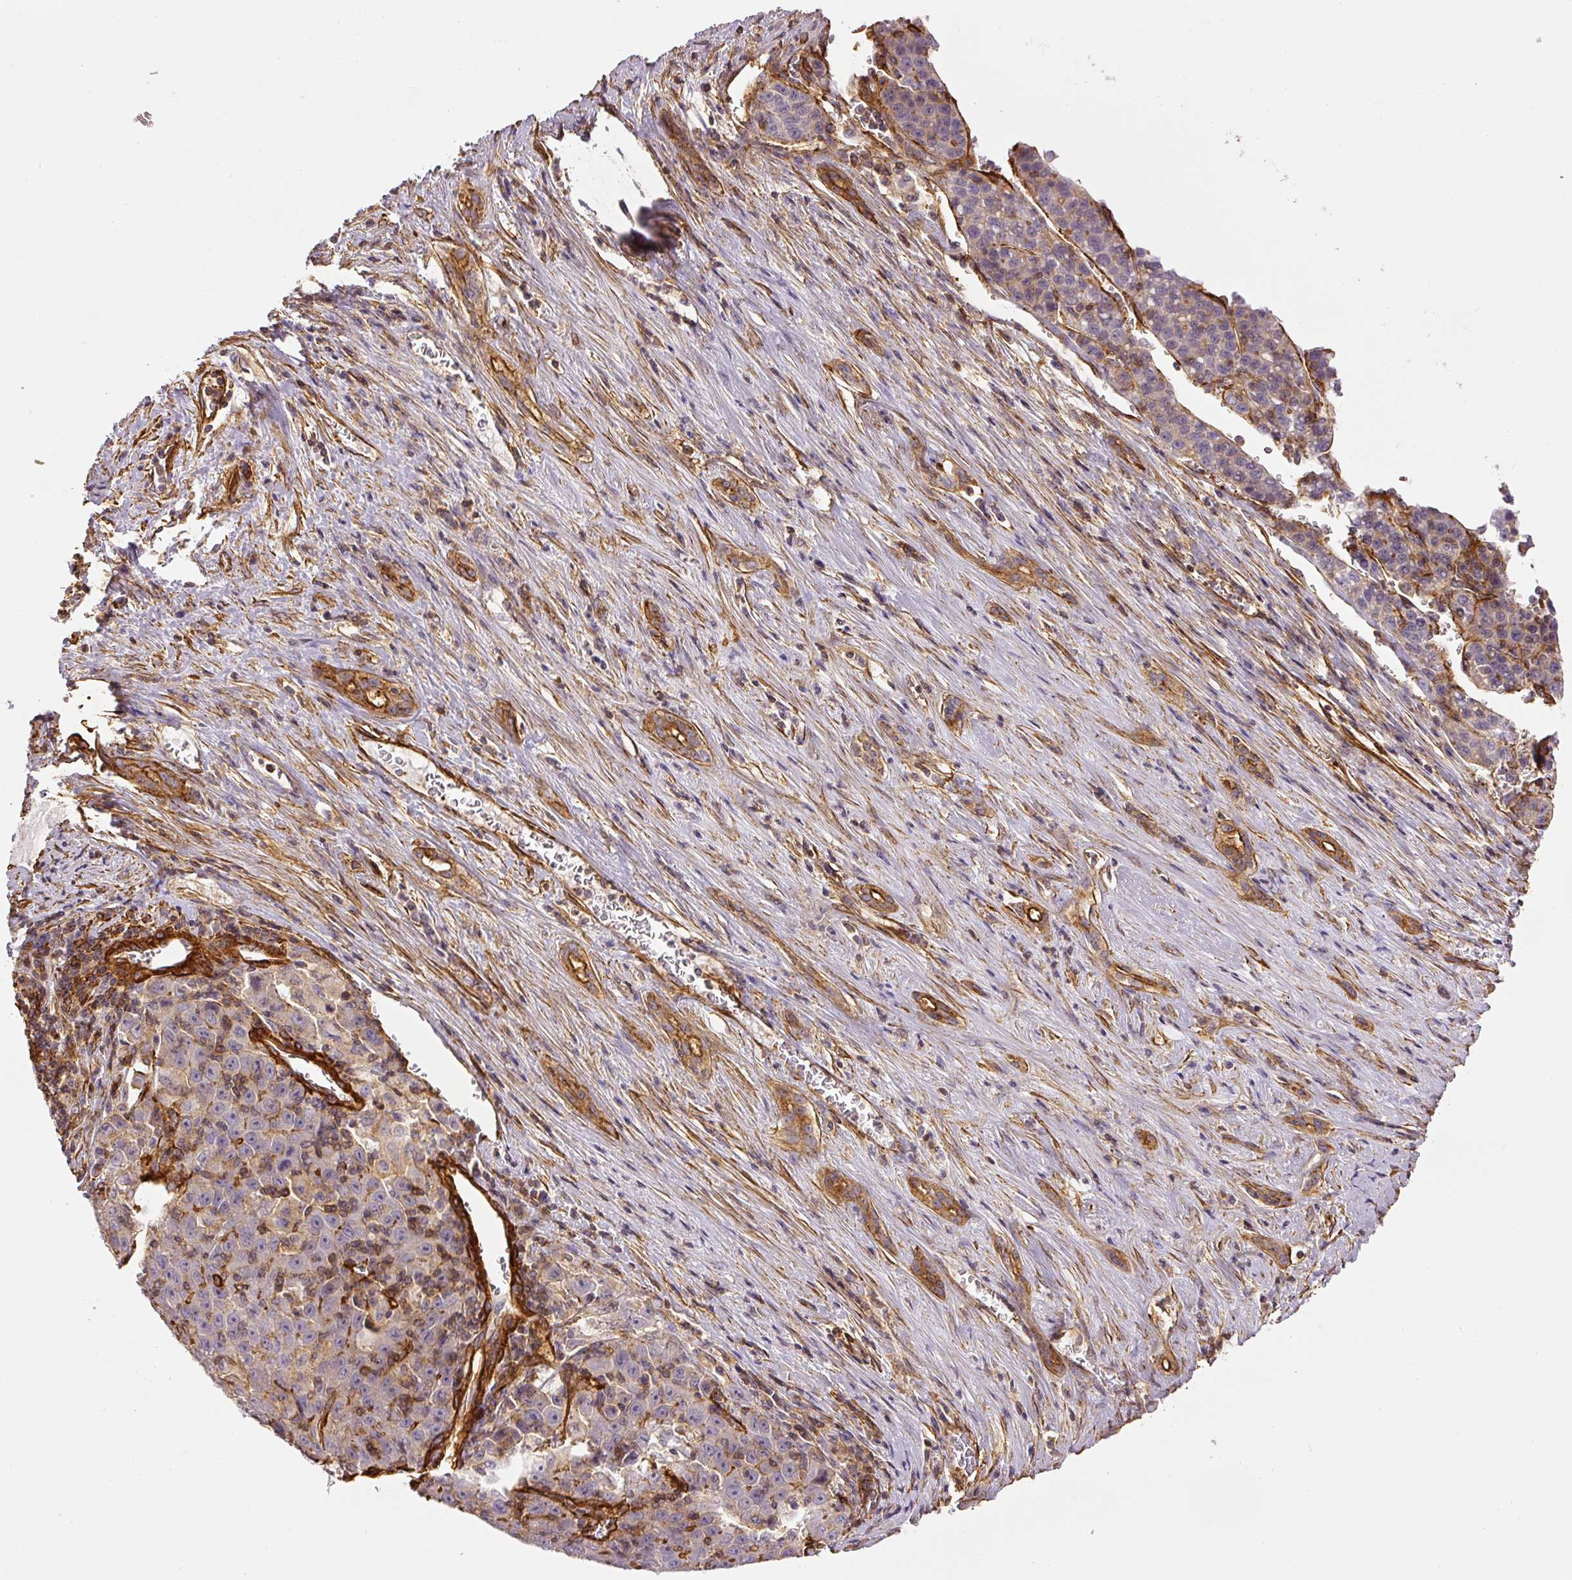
{"staining": {"intensity": "weak", "quantity": "25%-75%", "location": "cytoplasmic/membranous"}, "tissue": "liver cancer", "cell_type": "Tumor cells", "image_type": "cancer", "snomed": [{"axis": "morphology", "description": "Carcinoma, Hepatocellular, NOS"}, {"axis": "topography", "description": "Liver"}], "caption": "Immunohistochemical staining of human hepatocellular carcinoma (liver) reveals low levels of weak cytoplasmic/membranous protein staining in about 25%-75% of tumor cells.", "gene": "MYL12A", "patient": {"sex": "female", "age": 53}}